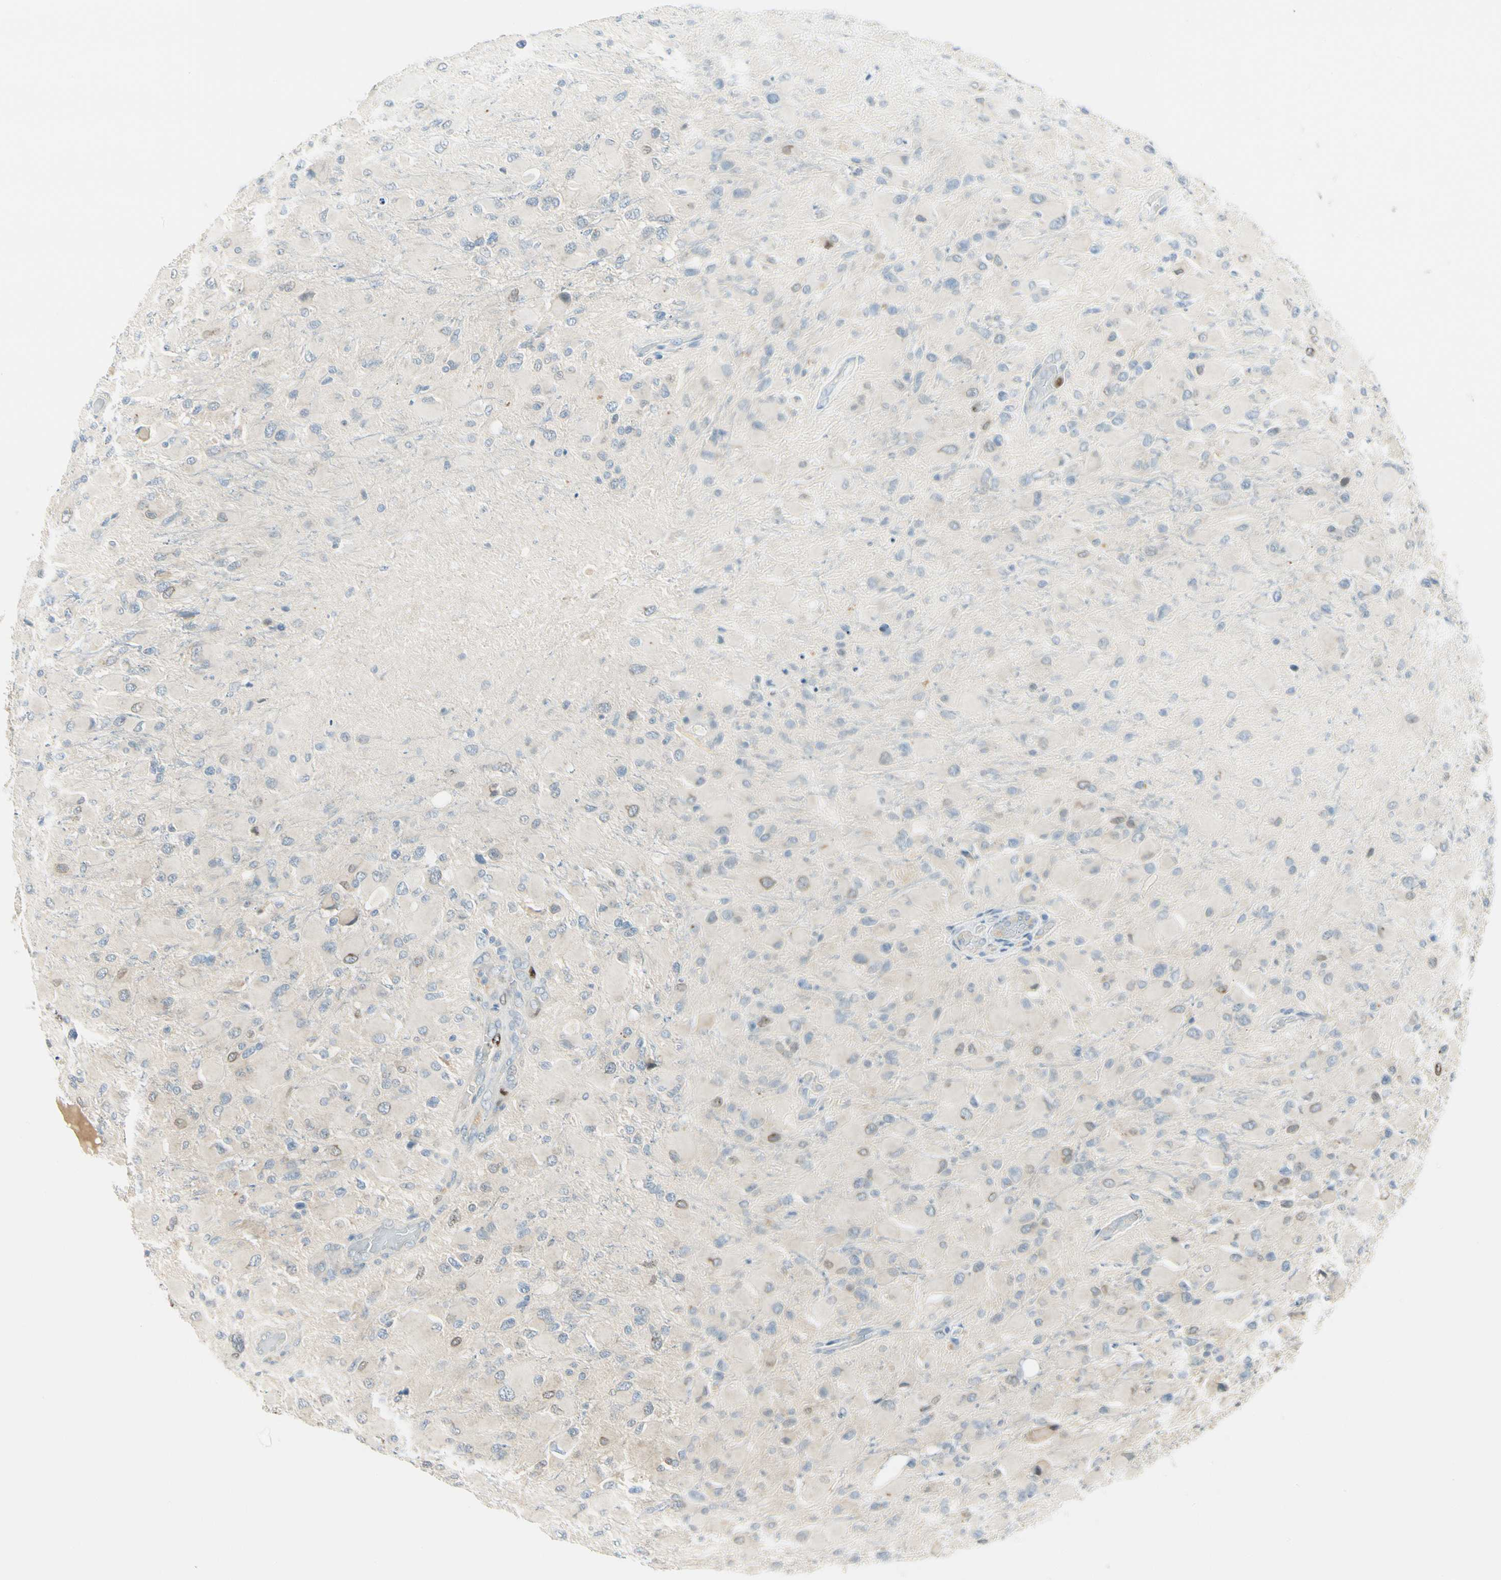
{"staining": {"intensity": "weak", "quantity": "<25%", "location": "nuclear"}, "tissue": "glioma", "cell_type": "Tumor cells", "image_type": "cancer", "snomed": [{"axis": "morphology", "description": "Glioma, malignant, High grade"}, {"axis": "topography", "description": "Cerebral cortex"}], "caption": "Tumor cells are negative for protein expression in human glioma.", "gene": "PITX1", "patient": {"sex": "female", "age": 36}}